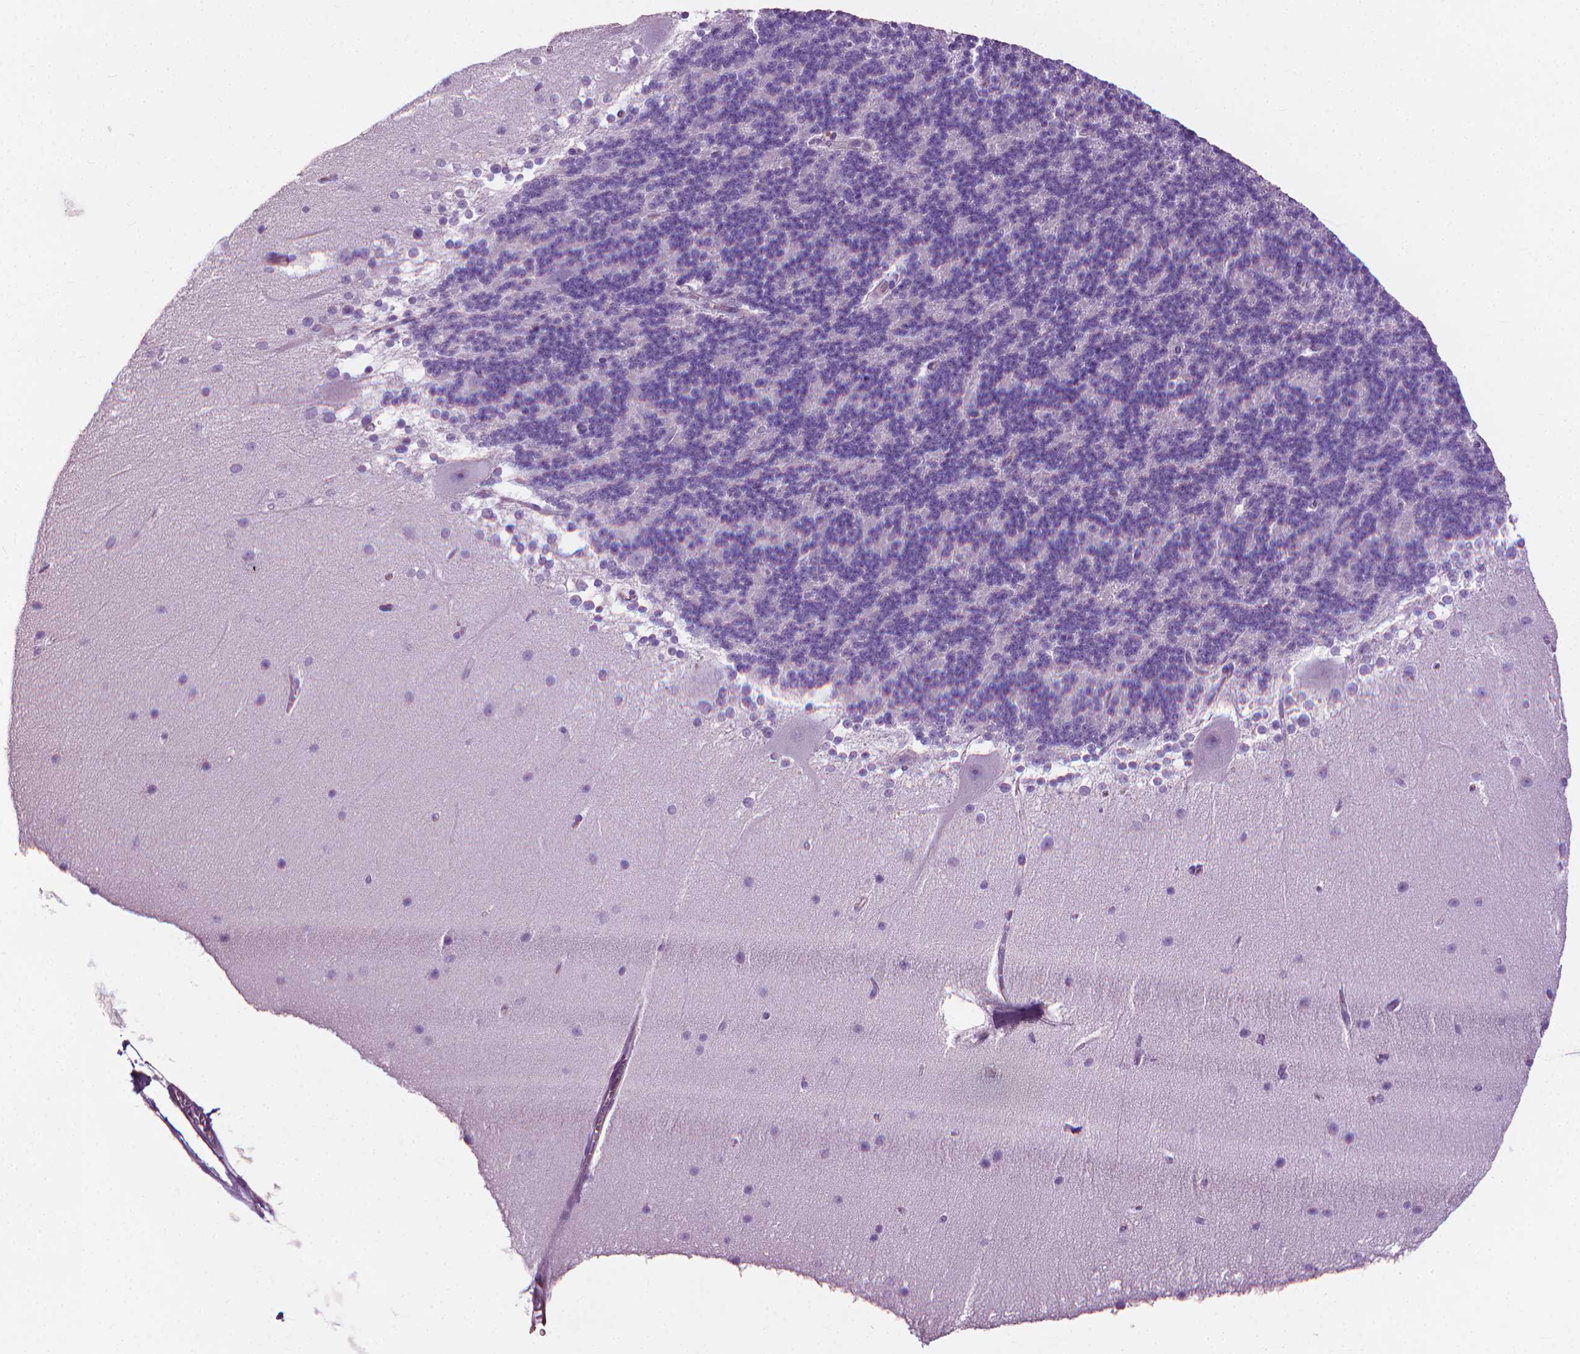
{"staining": {"intensity": "negative", "quantity": "none", "location": "none"}, "tissue": "cerebellum", "cell_type": "Cells in granular layer", "image_type": "normal", "snomed": [{"axis": "morphology", "description": "Normal tissue, NOS"}, {"axis": "topography", "description": "Cerebellum"}], "caption": "The IHC image has no significant positivity in cells in granular layer of cerebellum. (Stains: DAB immunohistochemistry with hematoxylin counter stain, Microscopy: brightfield microscopy at high magnification).", "gene": "KRT73", "patient": {"sex": "female", "age": 19}}